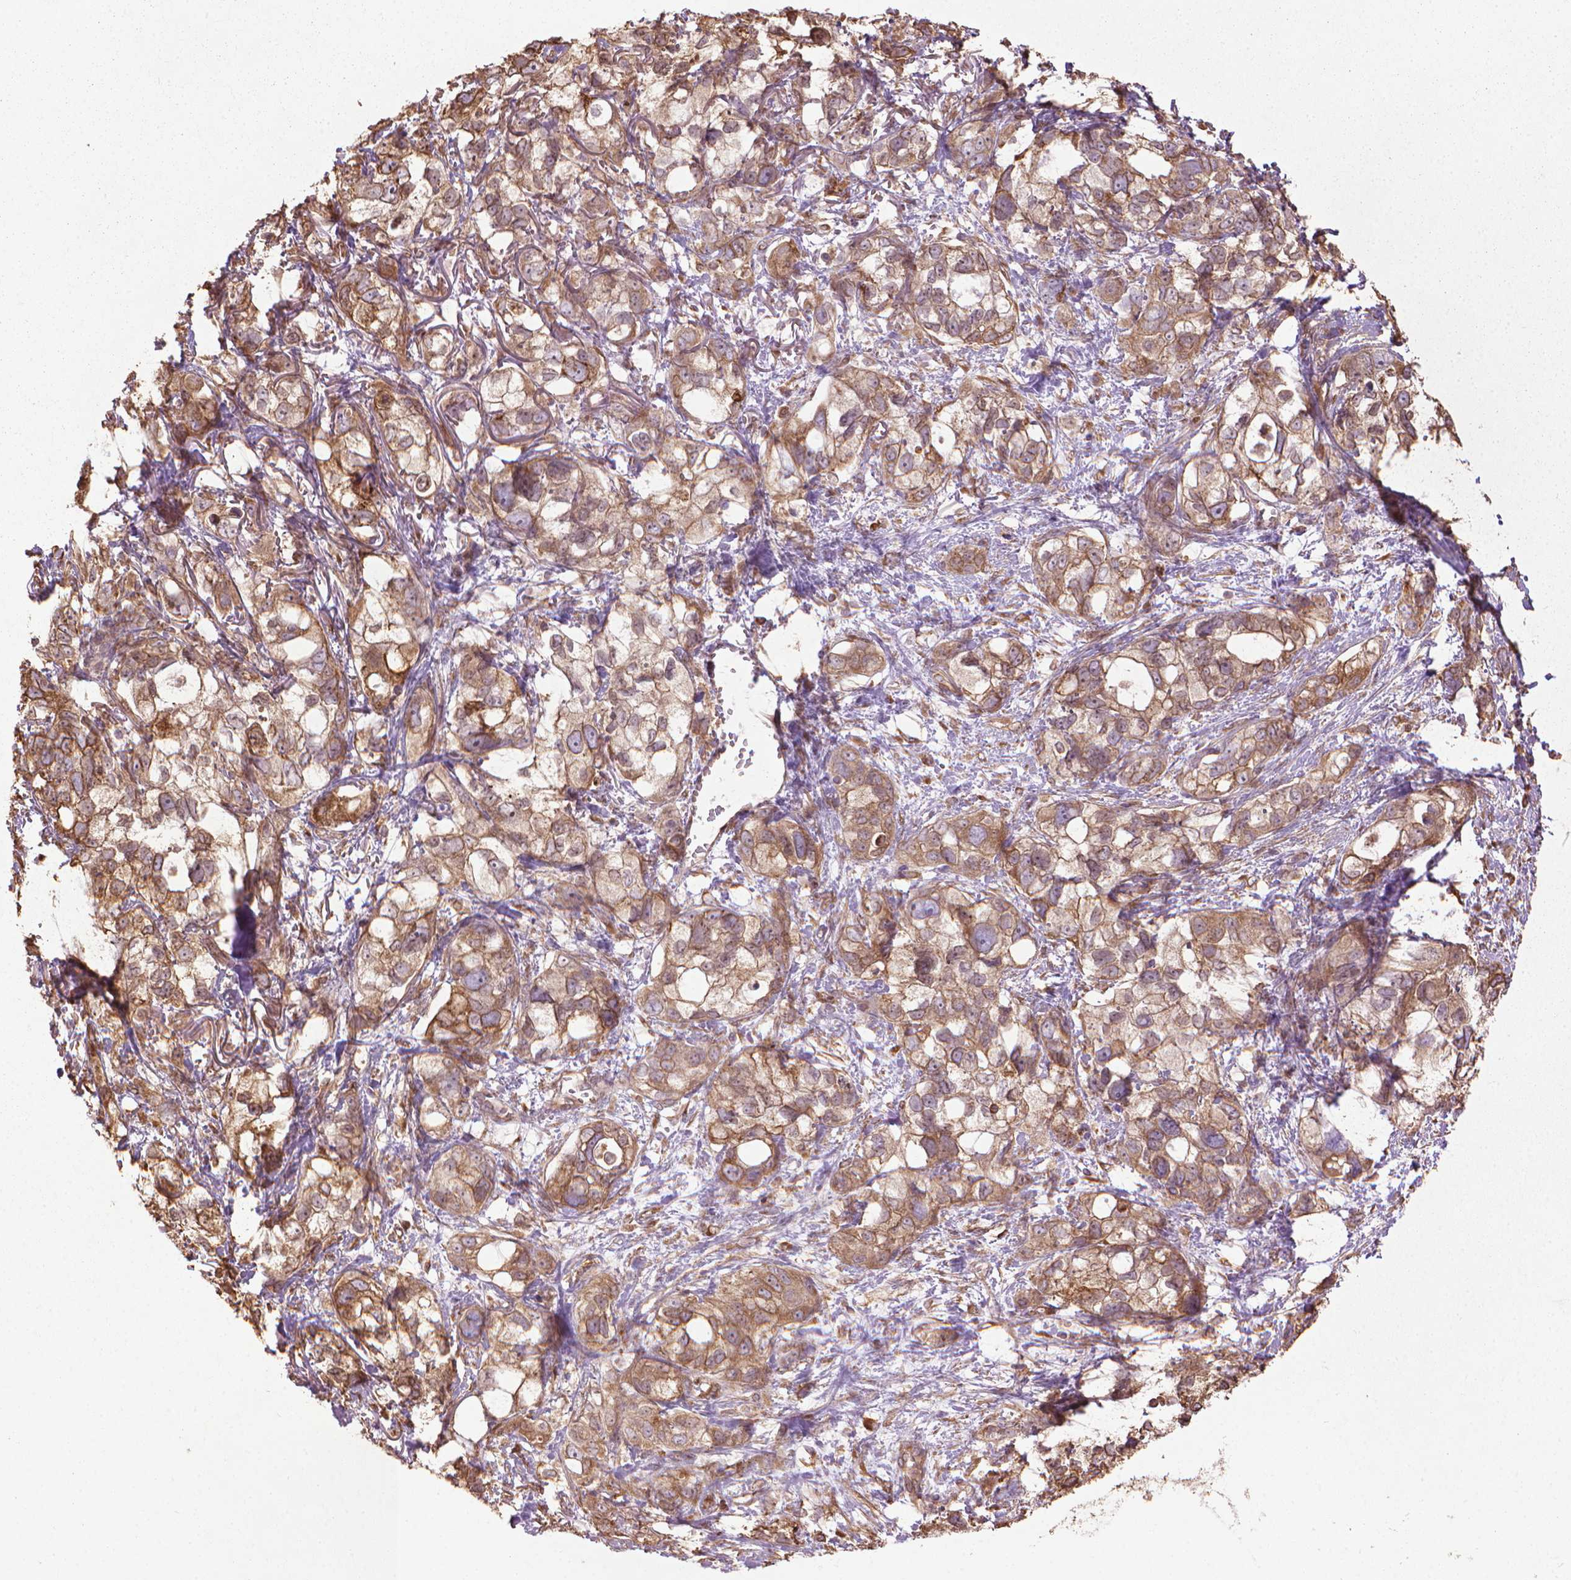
{"staining": {"intensity": "moderate", "quantity": ">75%", "location": "cytoplasmic/membranous"}, "tissue": "stomach cancer", "cell_type": "Tumor cells", "image_type": "cancer", "snomed": [{"axis": "morphology", "description": "Adenocarcinoma, NOS"}, {"axis": "topography", "description": "Stomach, upper"}], "caption": "Brown immunohistochemical staining in human stomach cancer shows moderate cytoplasmic/membranous expression in about >75% of tumor cells. (IHC, brightfield microscopy, high magnification).", "gene": "GAS1", "patient": {"sex": "female", "age": 81}}